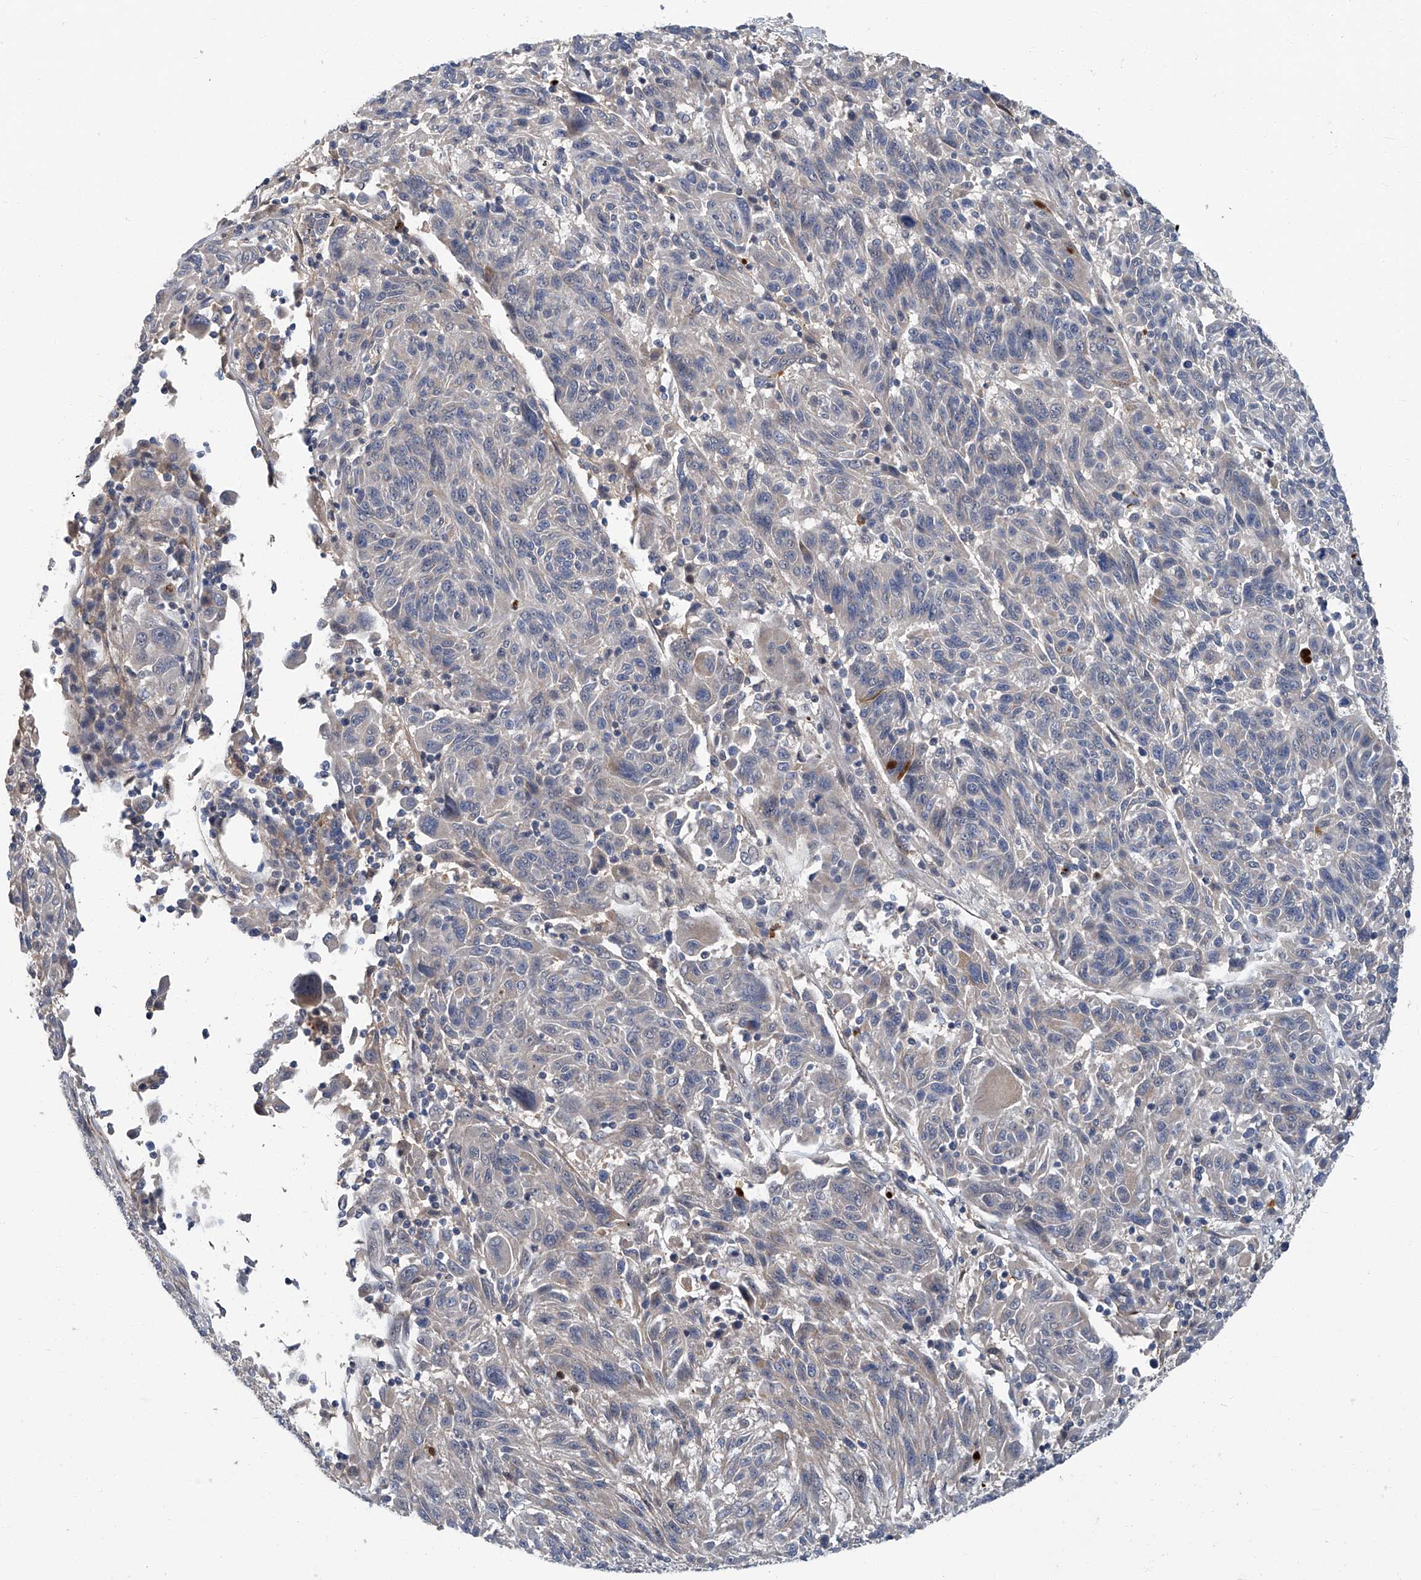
{"staining": {"intensity": "negative", "quantity": "none", "location": "none"}, "tissue": "melanoma", "cell_type": "Tumor cells", "image_type": "cancer", "snomed": [{"axis": "morphology", "description": "Malignant melanoma, NOS"}, {"axis": "topography", "description": "Skin"}], "caption": "Immunohistochemistry (IHC) of malignant melanoma shows no expression in tumor cells. (IHC, brightfield microscopy, high magnification).", "gene": "AKNAD1", "patient": {"sex": "male", "age": 53}}